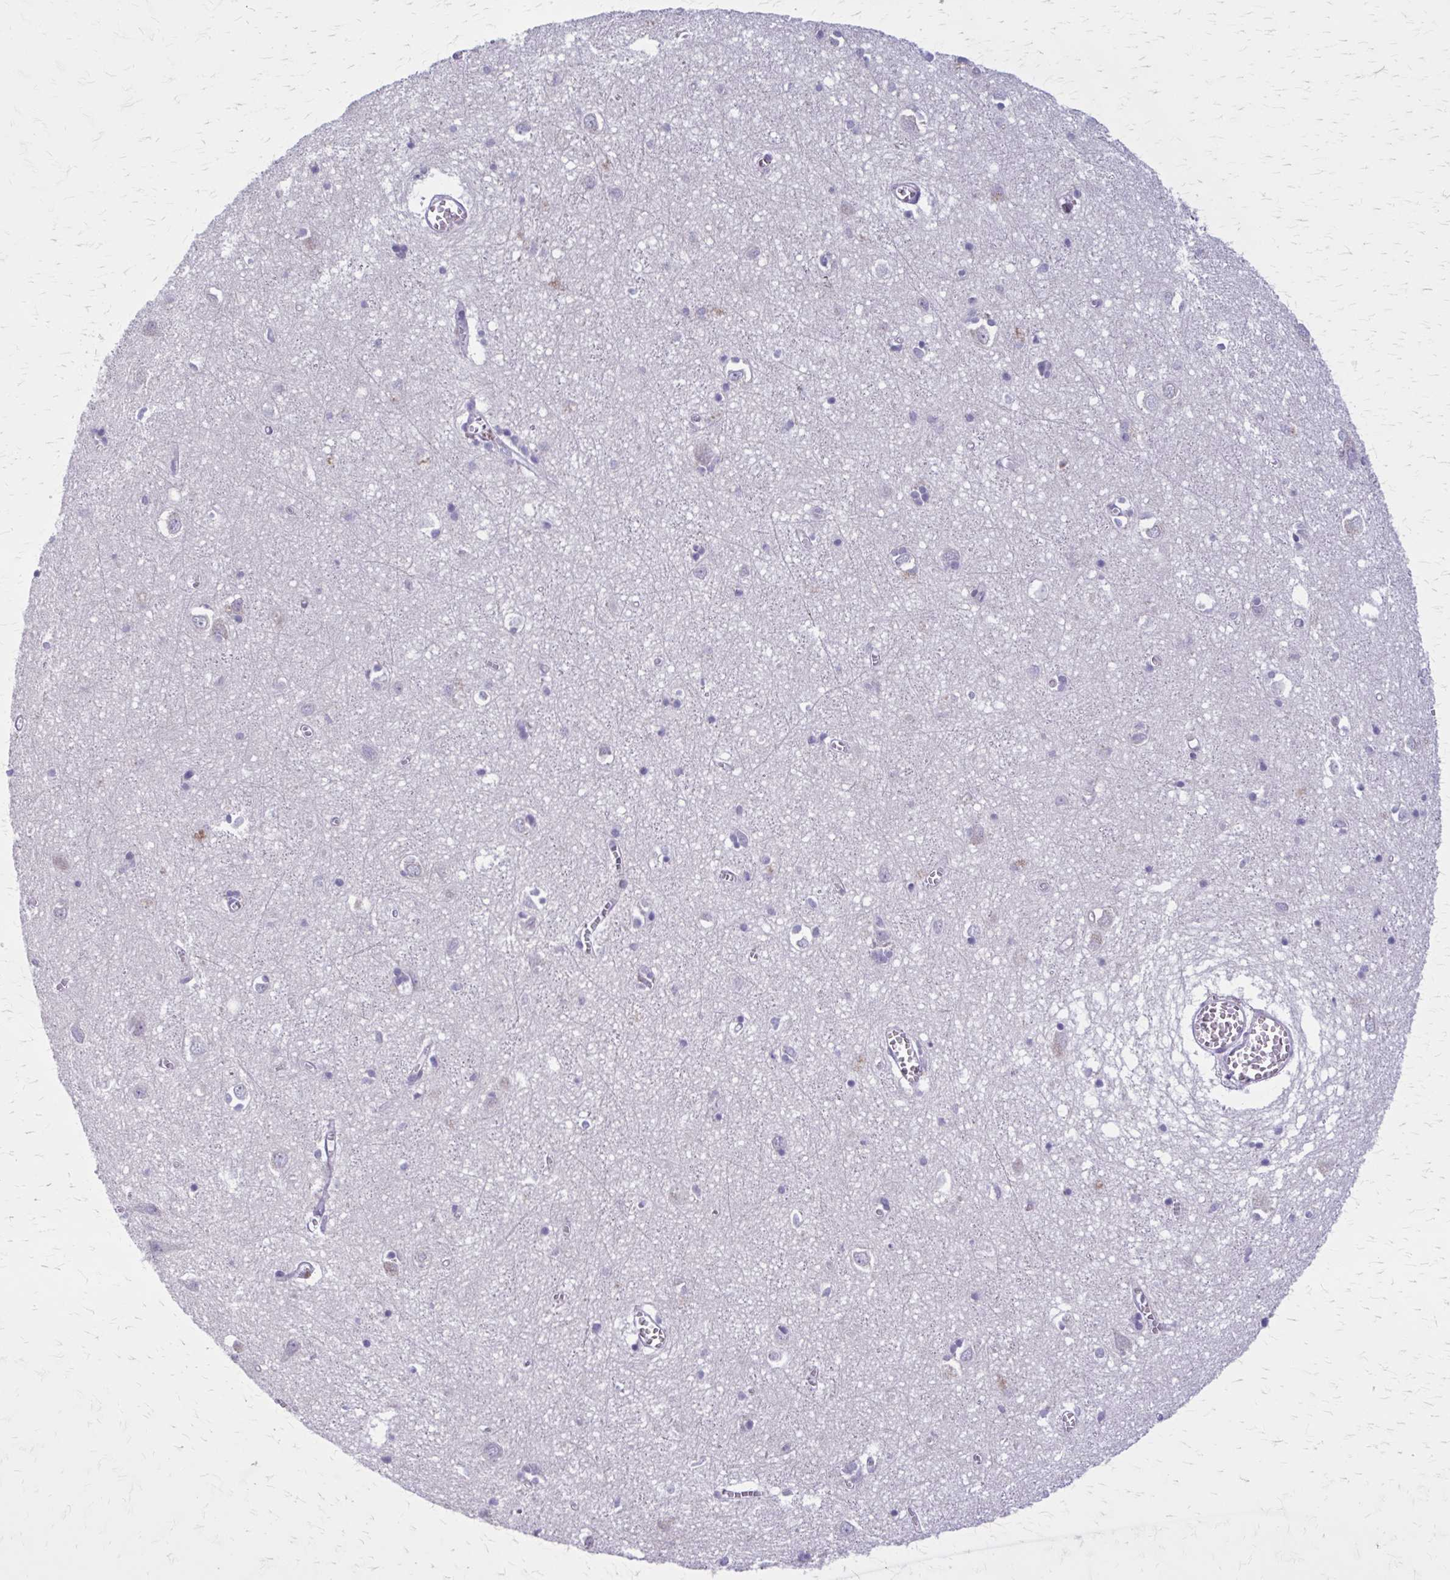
{"staining": {"intensity": "negative", "quantity": "none", "location": "none"}, "tissue": "cerebral cortex", "cell_type": "Endothelial cells", "image_type": "normal", "snomed": [{"axis": "morphology", "description": "Normal tissue, NOS"}, {"axis": "topography", "description": "Cerebral cortex"}], "caption": "The micrograph reveals no significant expression in endothelial cells of cerebral cortex.", "gene": "PITPNM1", "patient": {"sex": "male", "age": 70}}